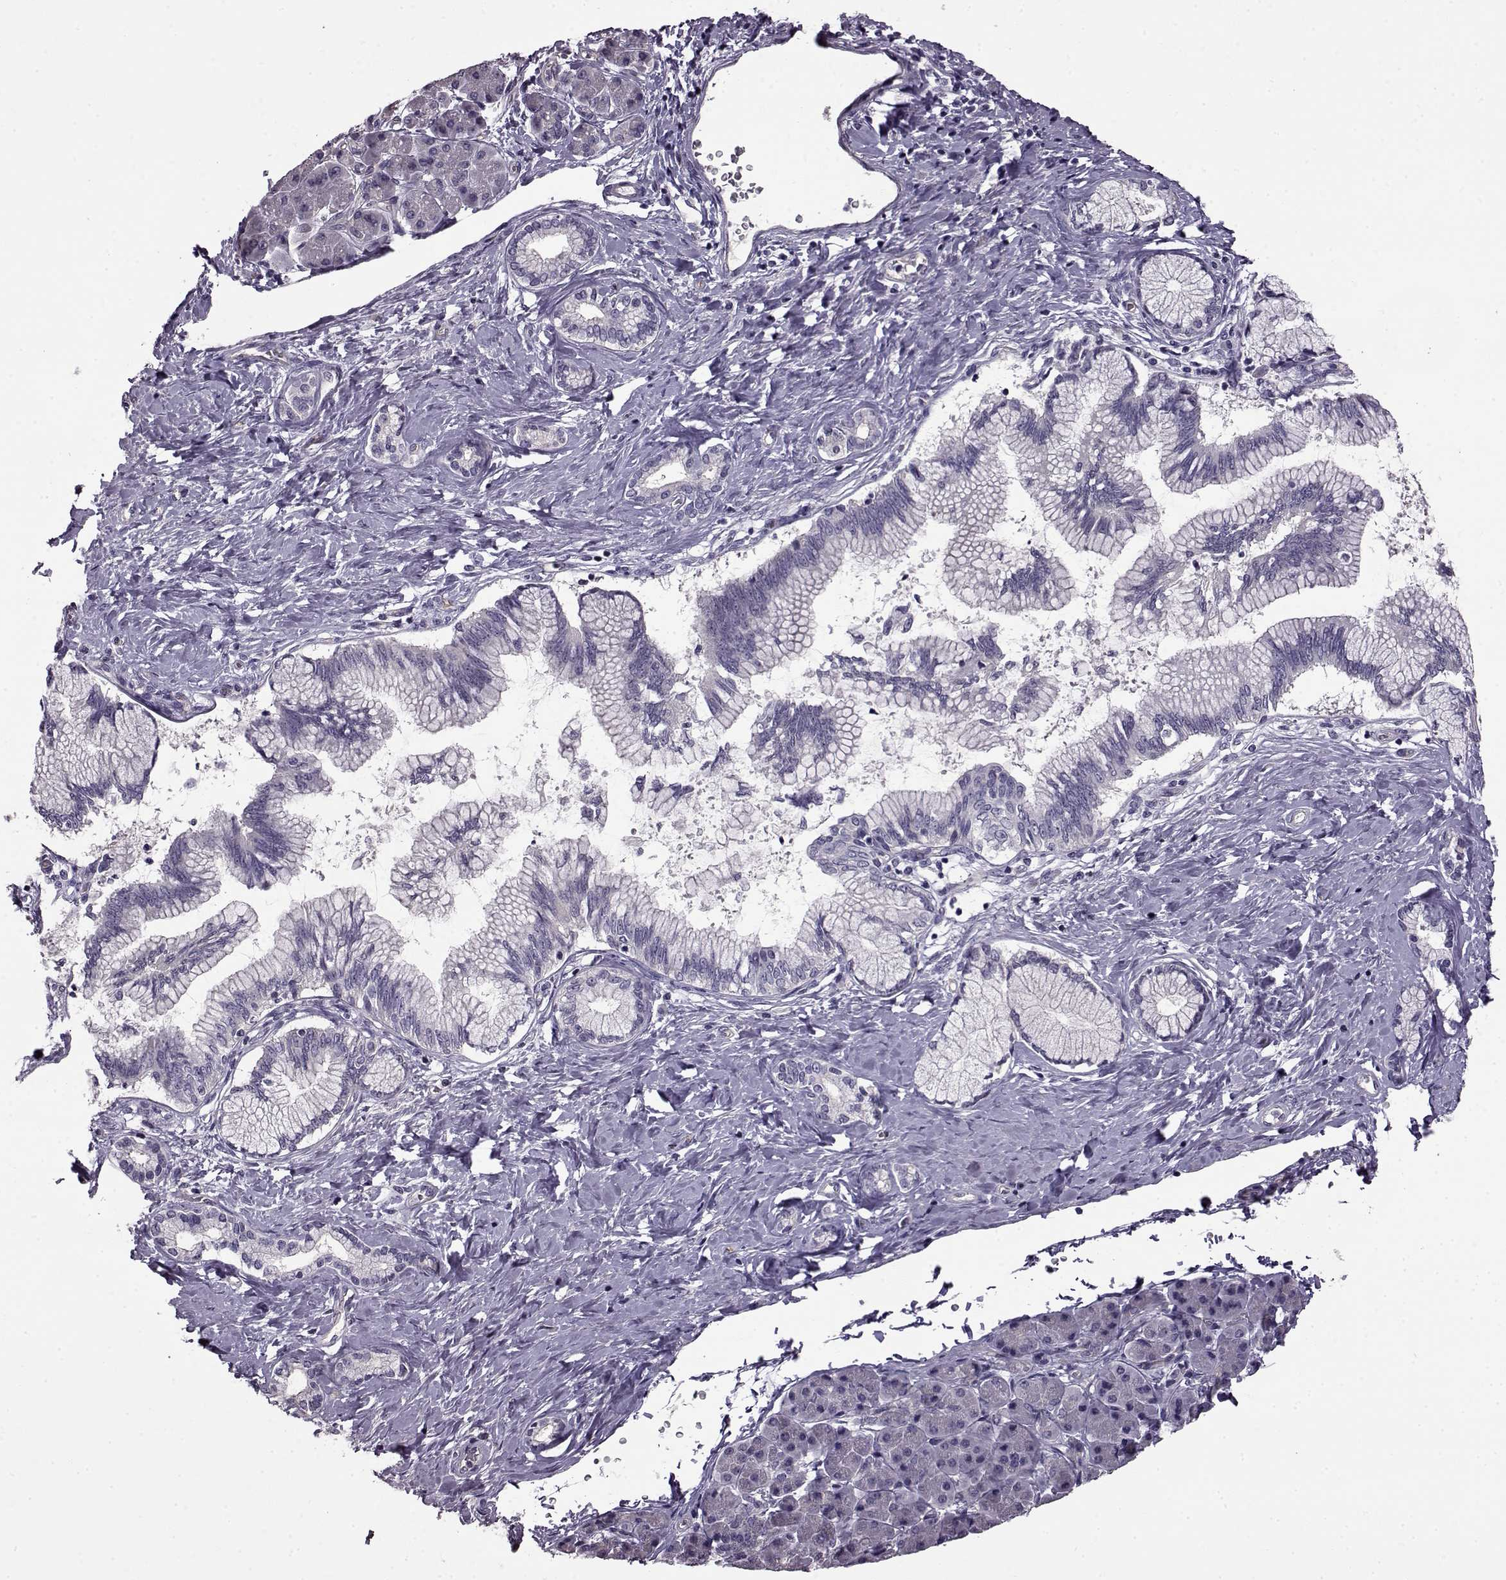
{"staining": {"intensity": "negative", "quantity": "none", "location": "none"}, "tissue": "pancreatic cancer", "cell_type": "Tumor cells", "image_type": "cancer", "snomed": [{"axis": "morphology", "description": "Adenocarcinoma, NOS"}, {"axis": "topography", "description": "Pancreas"}], "caption": "An image of human pancreatic adenocarcinoma is negative for staining in tumor cells.", "gene": "EDDM3B", "patient": {"sex": "female", "age": 73}}